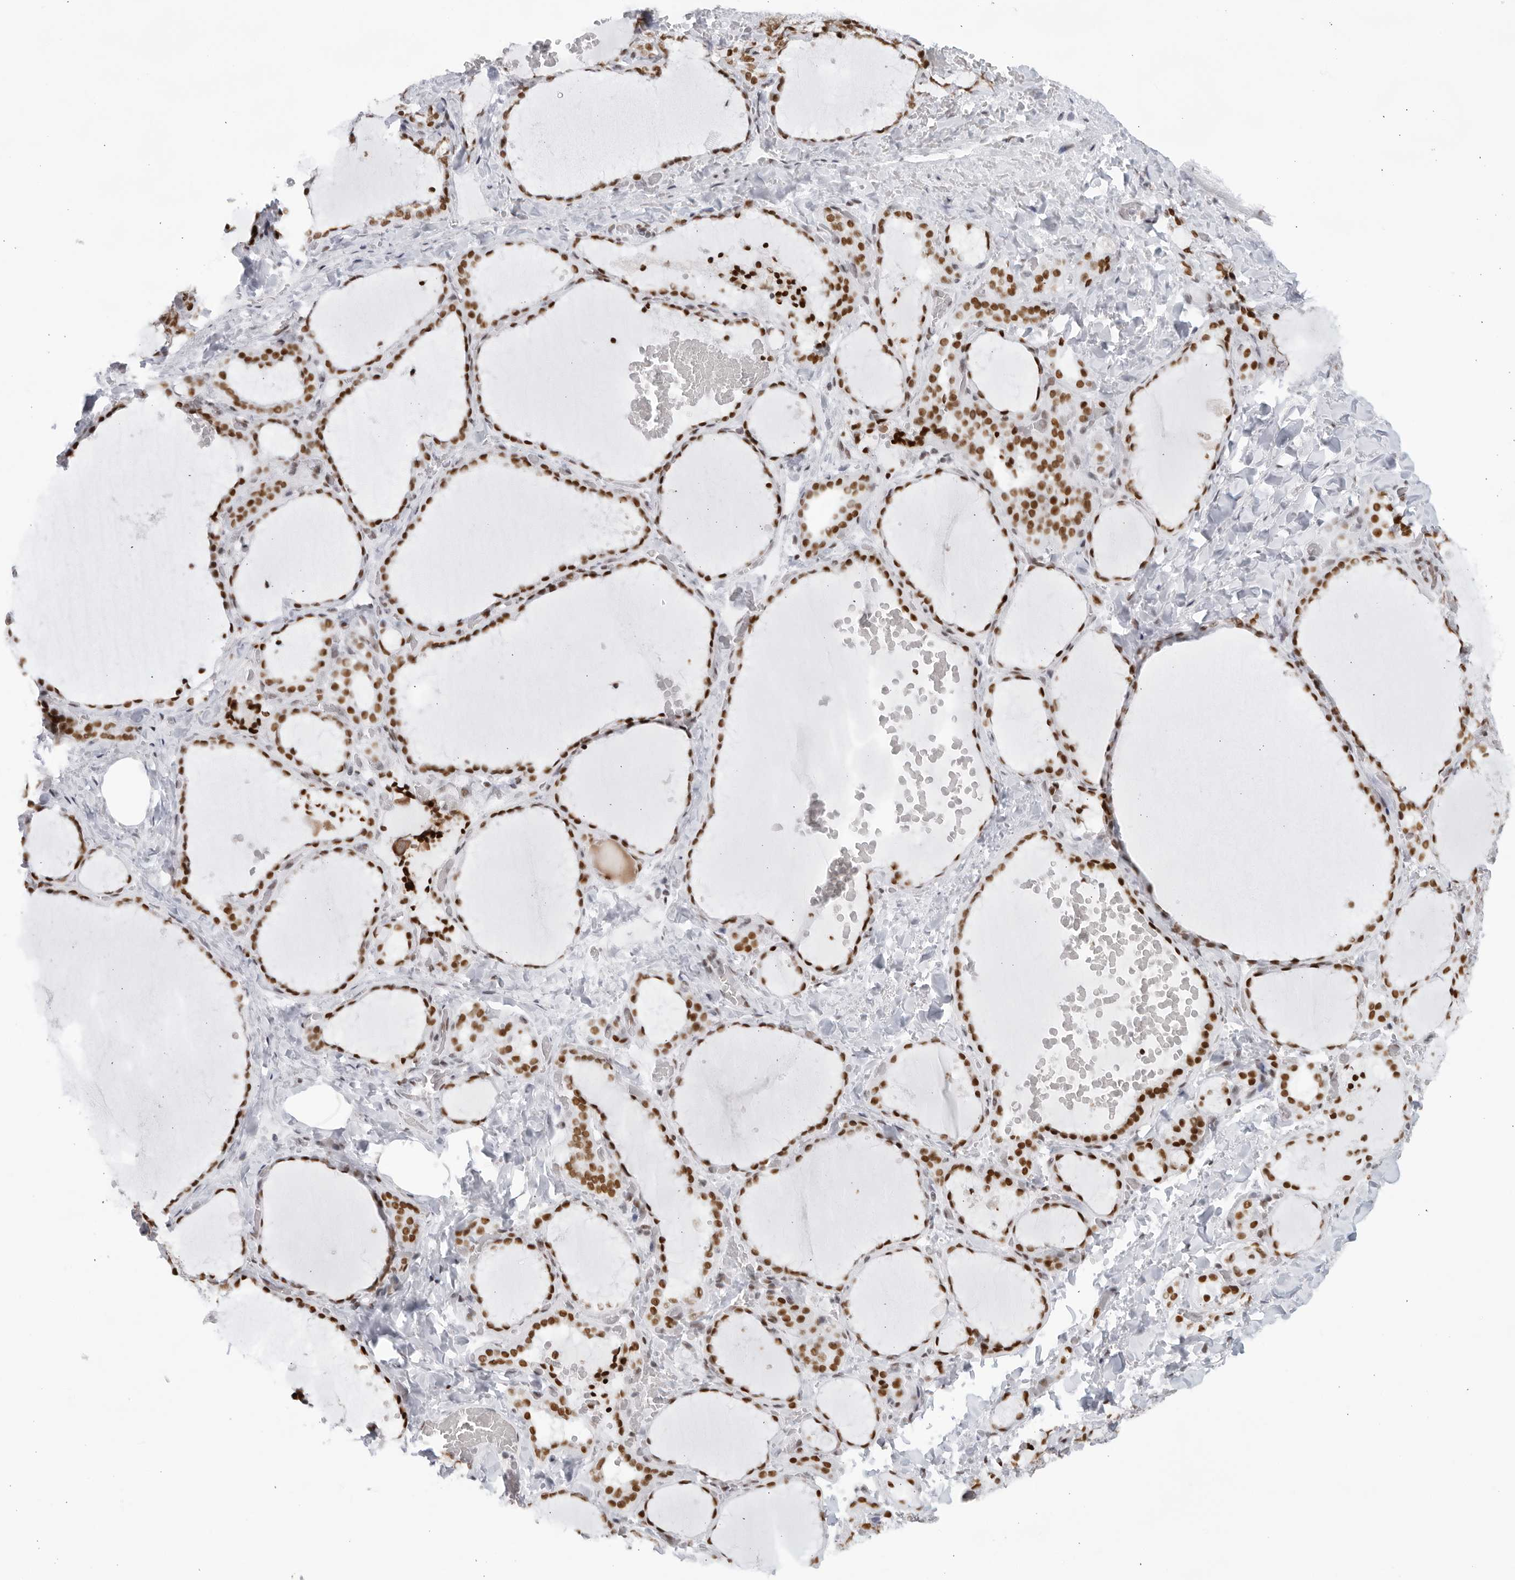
{"staining": {"intensity": "strong", "quantity": ">75%", "location": "nuclear"}, "tissue": "thyroid gland", "cell_type": "Glandular cells", "image_type": "normal", "snomed": [{"axis": "morphology", "description": "Normal tissue, NOS"}, {"axis": "topography", "description": "Thyroid gland"}], "caption": "Human thyroid gland stained for a protein (brown) reveals strong nuclear positive expression in approximately >75% of glandular cells.", "gene": "HP1BP3", "patient": {"sex": "female", "age": 22}}